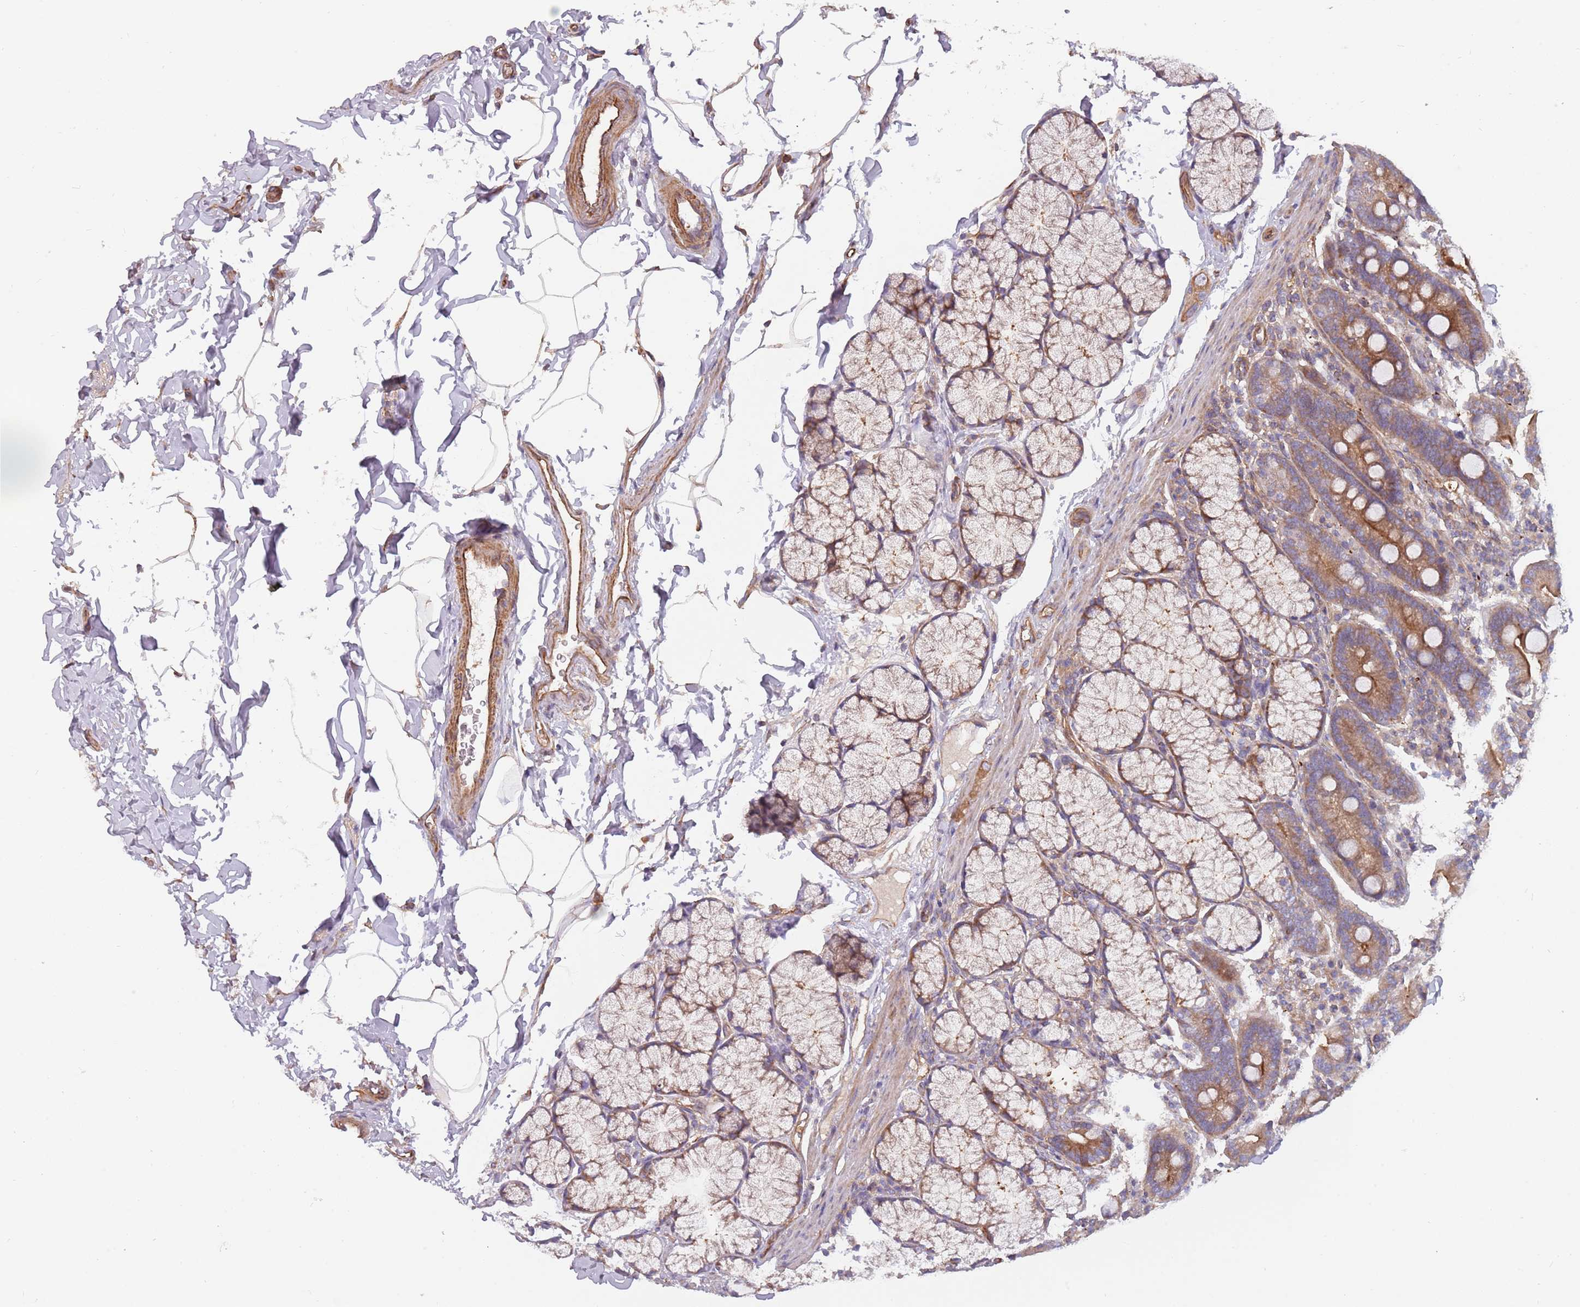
{"staining": {"intensity": "moderate", "quantity": ">75%", "location": "cytoplasmic/membranous"}, "tissue": "duodenum", "cell_type": "Glandular cells", "image_type": "normal", "snomed": [{"axis": "morphology", "description": "Normal tissue, NOS"}, {"axis": "topography", "description": "Duodenum"}], "caption": "Normal duodenum was stained to show a protein in brown. There is medium levels of moderate cytoplasmic/membranous expression in about >75% of glandular cells.", "gene": "SPDL1", "patient": {"sex": "male", "age": 35}}